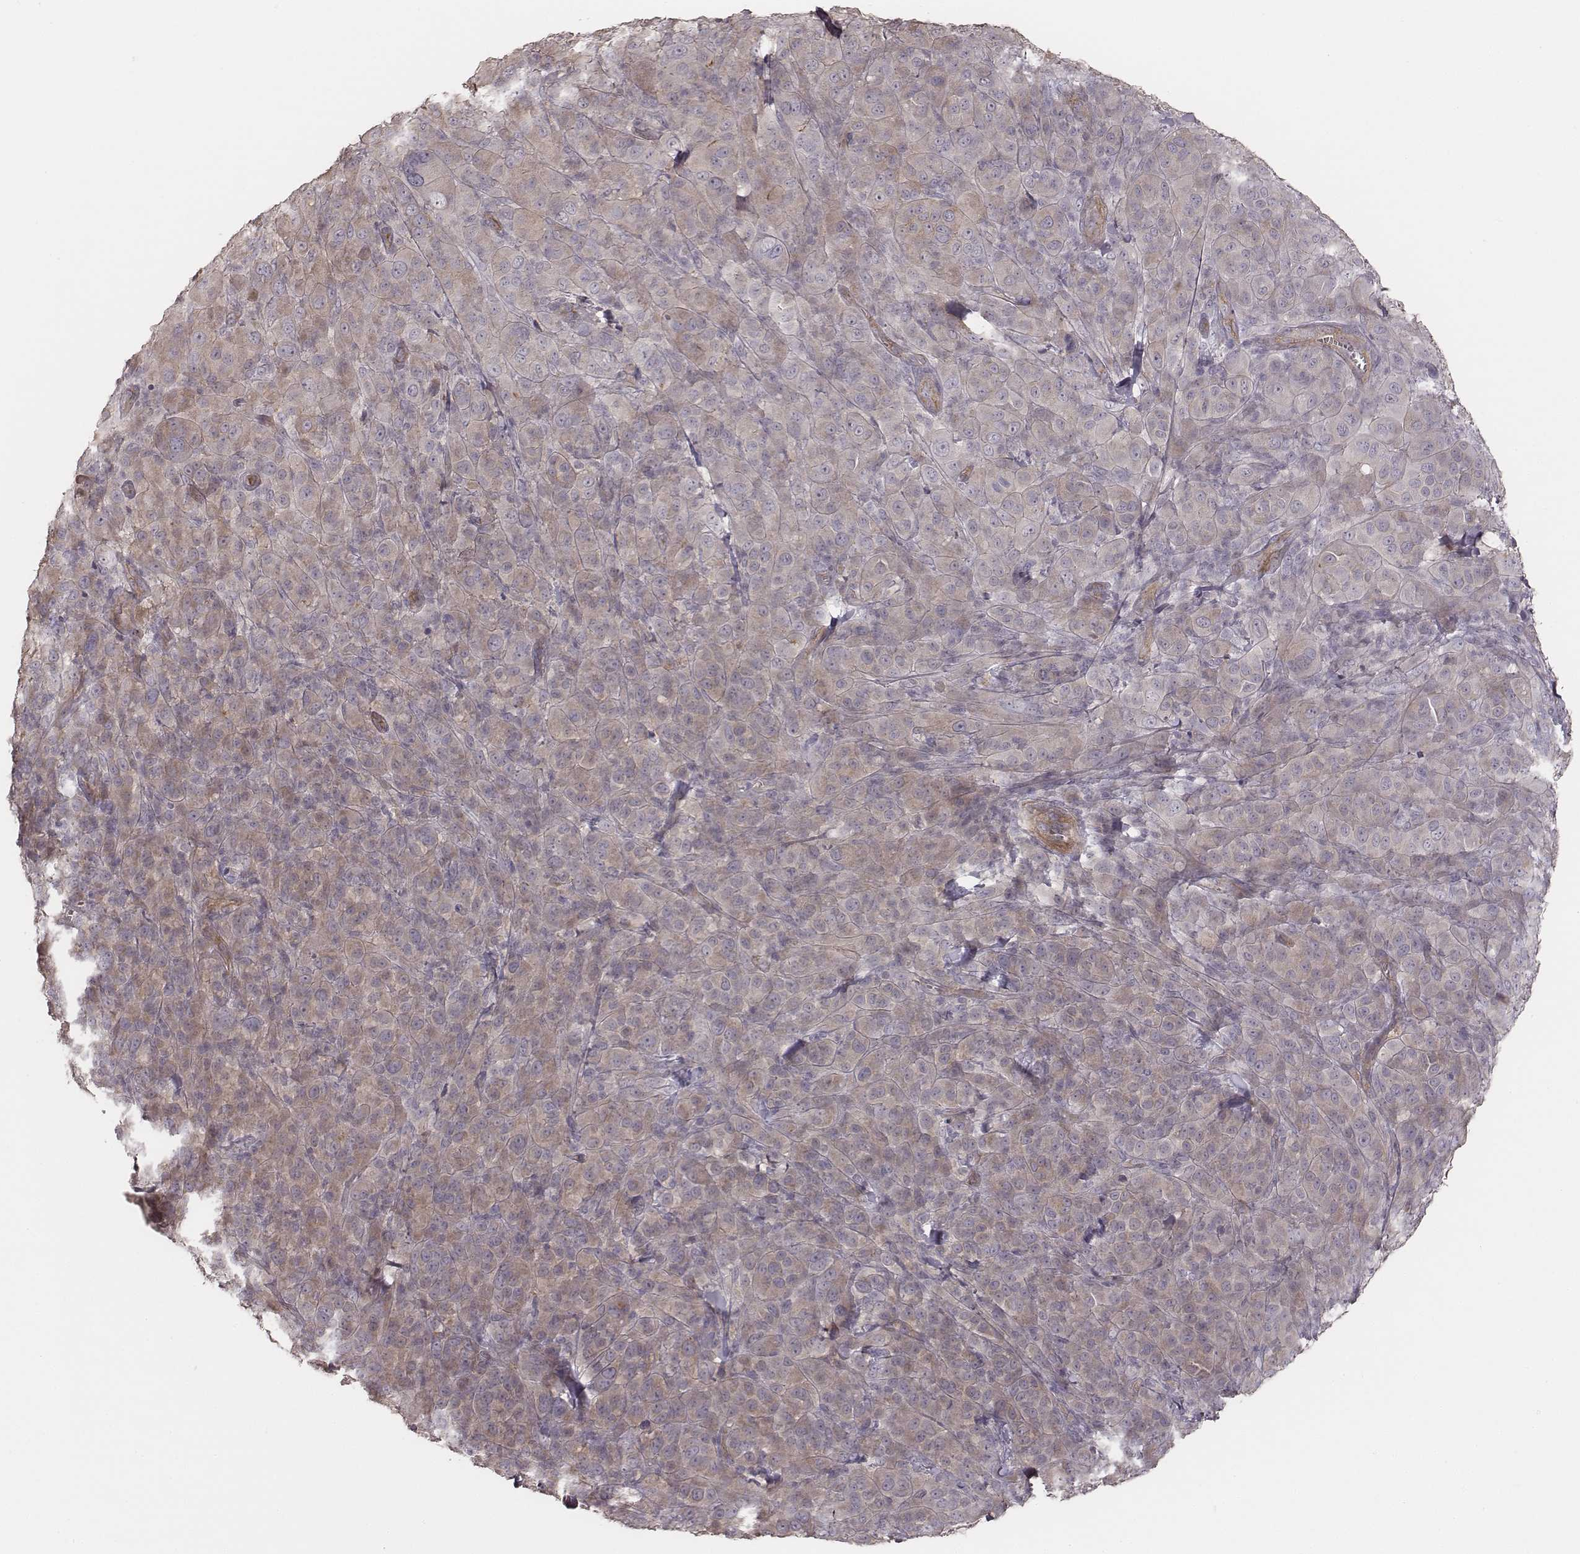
{"staining": {"intensity": "weak", "quantity": "25%-75%", "location": "cytoplasmic/membranous"}, "tissue": "melanoma", "cell_type": "Tumor cells", "image_type": "cancer", "snomed": [{"axis": "morphology", "description": "Malignant melanoma, NOS"}, {"axis": "topography", "description": "Skin"}], "caption": "Melanoma stained for a protein (brown) exhibits weak cytoplasmic/membranous positive staining in about 25%-75% of tumor cells.", "gene": "OTOGL", "patient": {"sex": "female", "age": 87}}